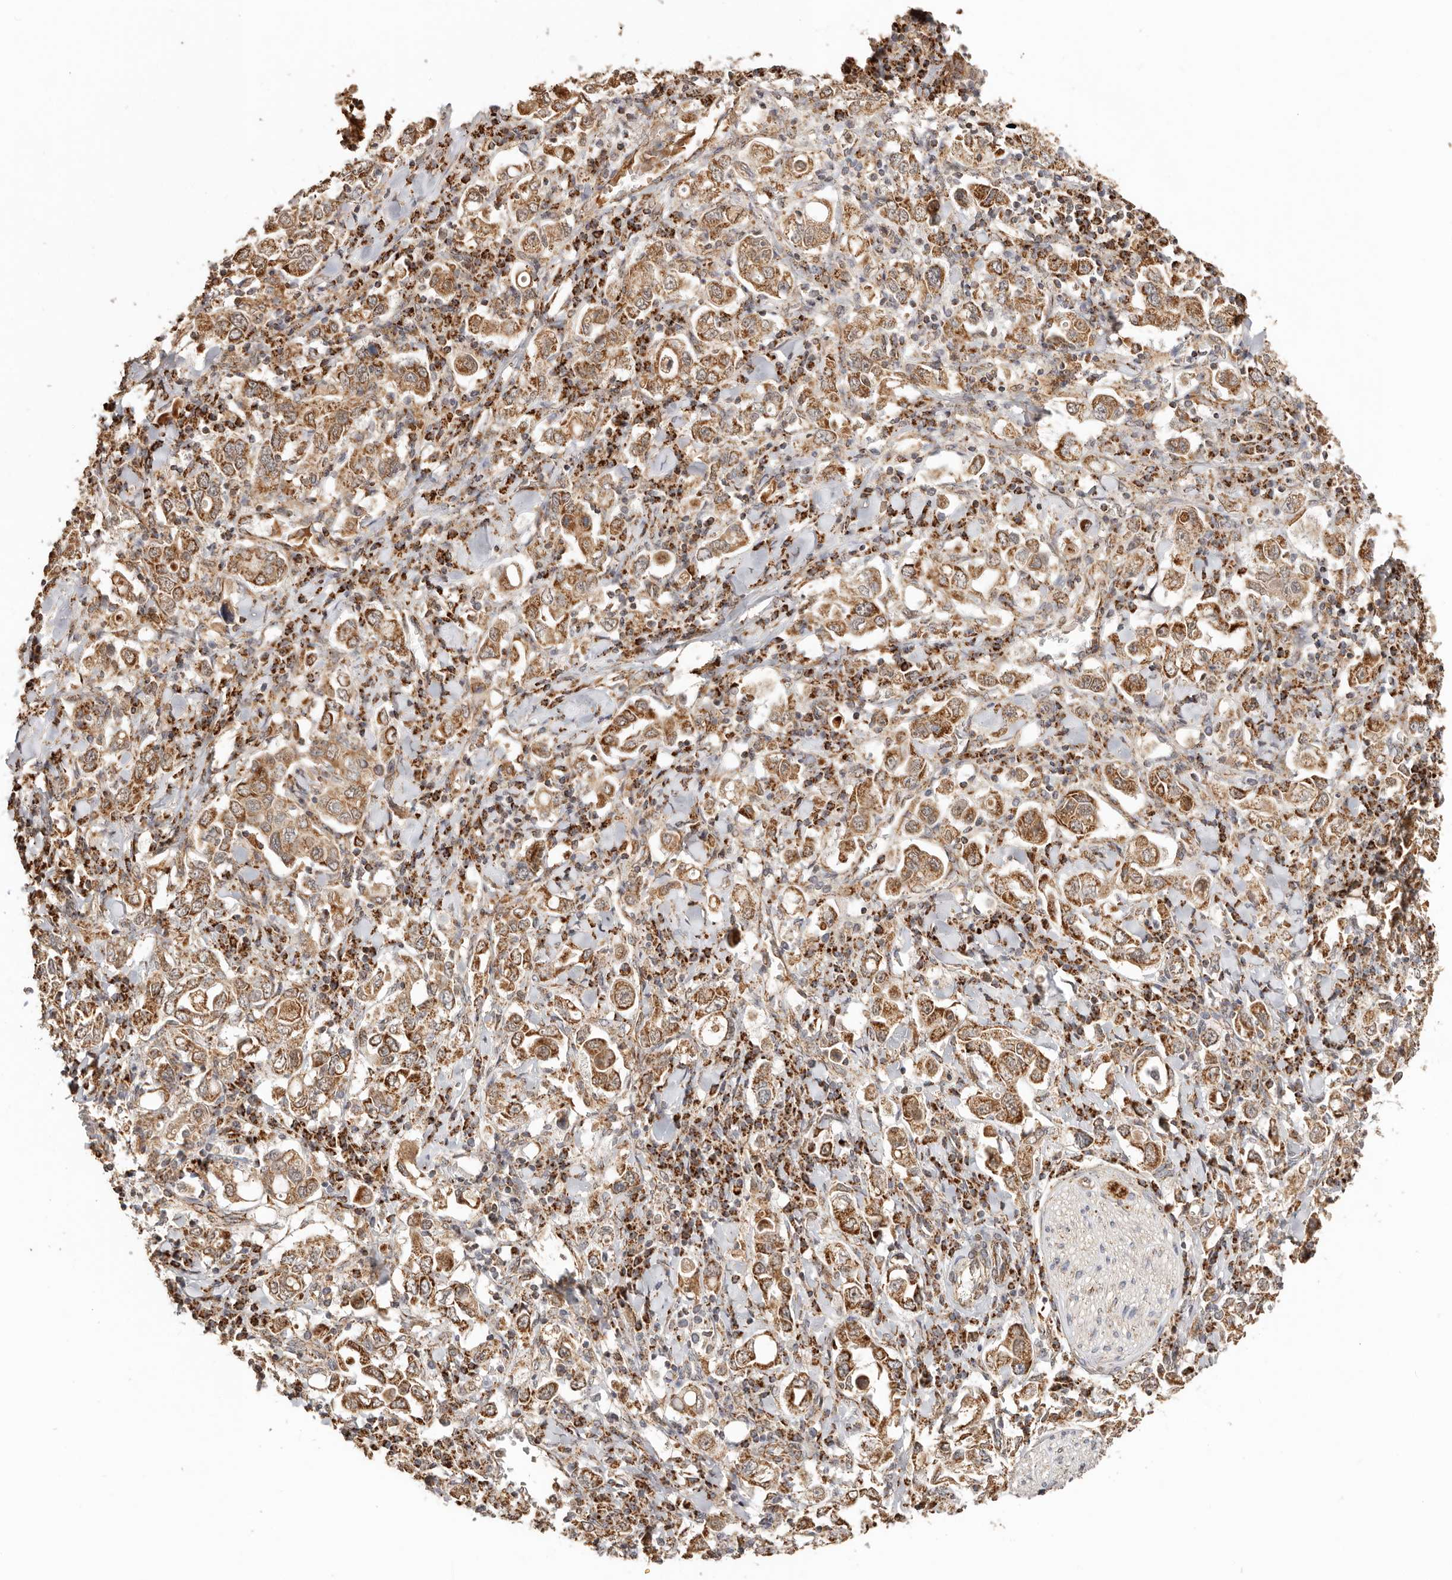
{"staining": {"intensity": "moderate", "quantity": ">75%", "location": "cytoplasmic/membranous"}, "tissue": "stomach cancer", "cell_type": "Tumor cells", "image_type": "cancer", "snomed": [{"axis": "morphology", "description": "Adenocarcinoma, NOS"}, {"axis": "topography", "description": "Stomach, upper"}], "caption": "A brown stain shows moderate cytoplasmic/membranous expression of a protein in adenocarcinoma (stomach) tumor cells. The staining is performed using DAB brown chromogen to label protein expression. The nuclei are counter-stained blue using hematoxylin.", "gene": "NDUFB11", "patient": {"sex": "male", "age": 62}}